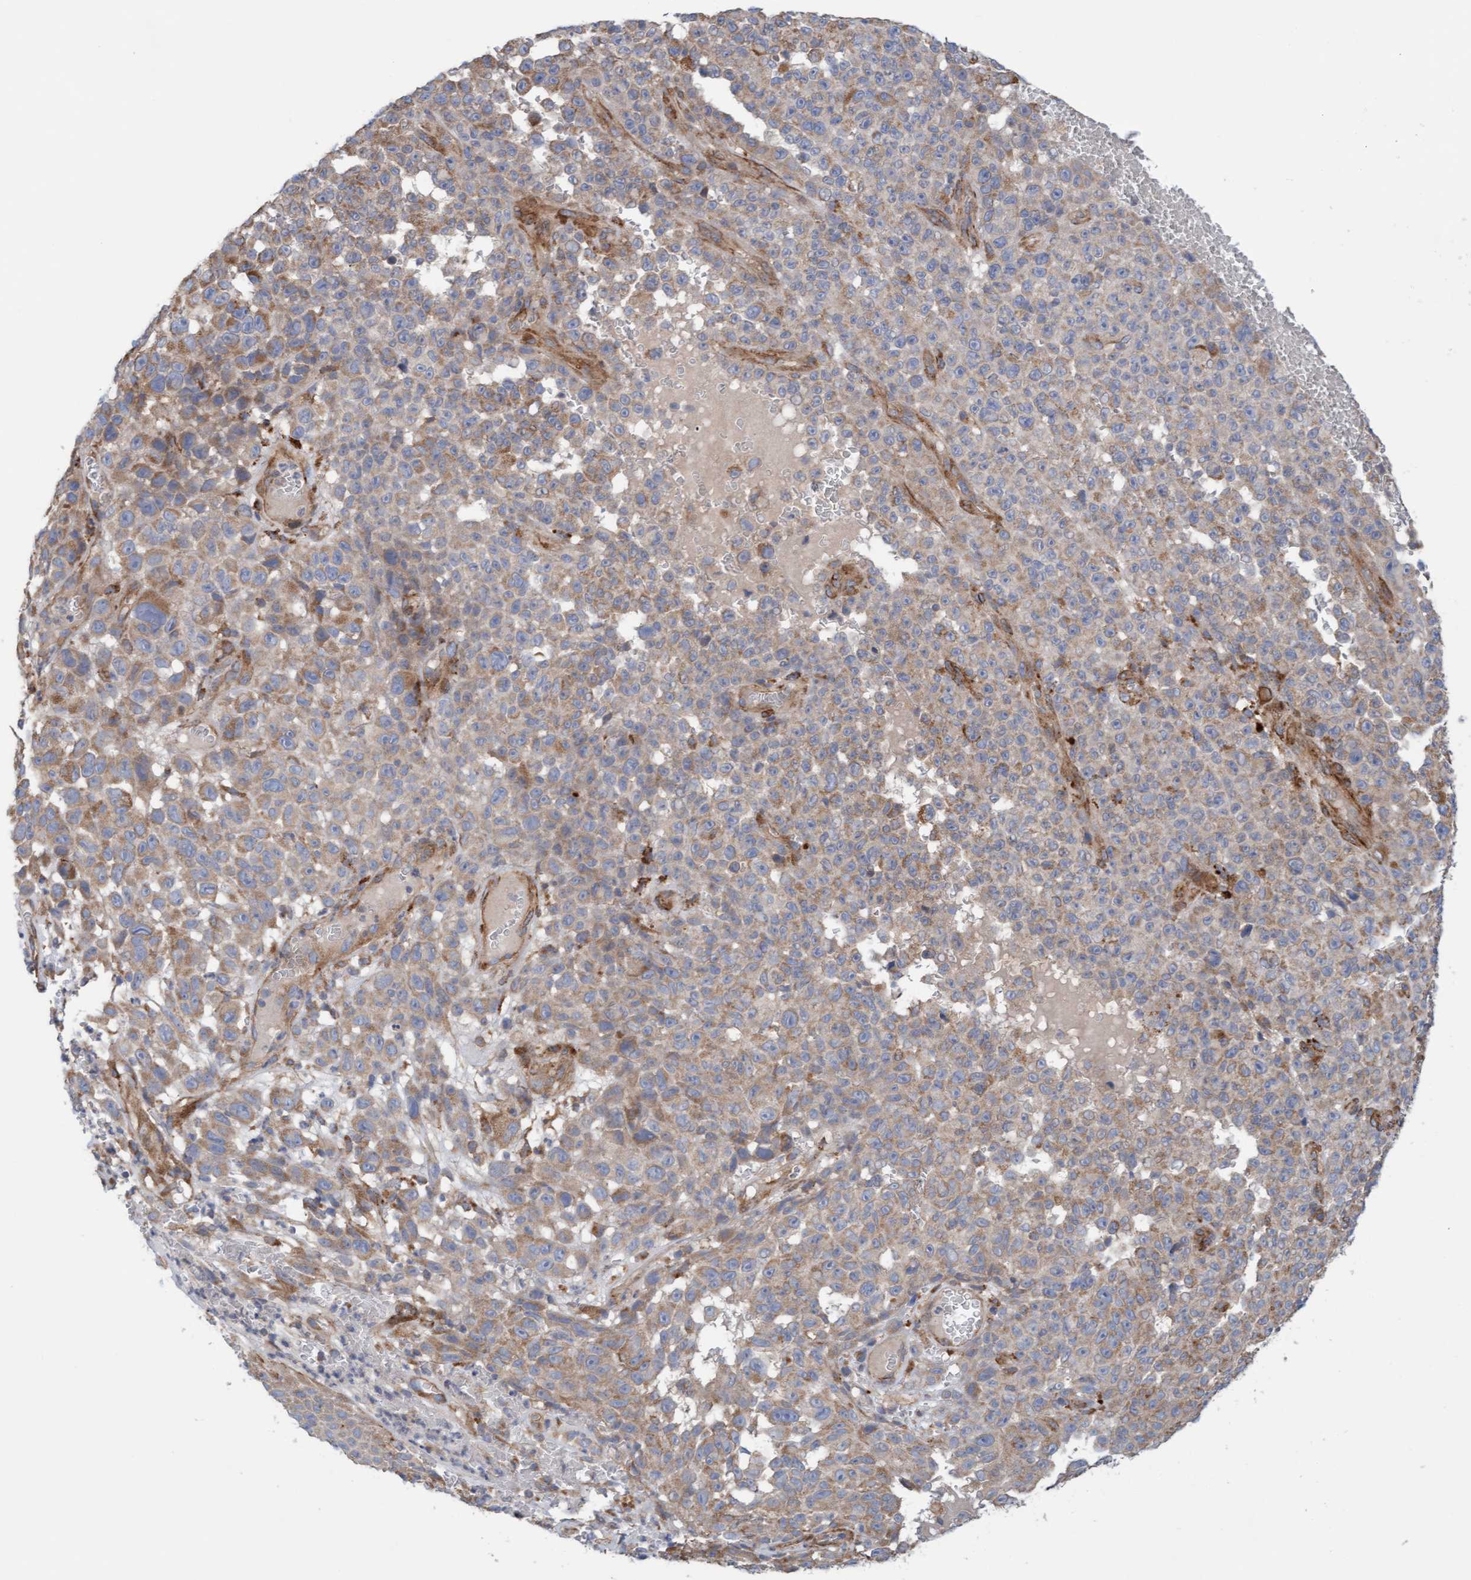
{"staining": {"intensity": "moderate", "quantity": "25%-75%", "location": "cytoplasmic/membranous"}, "tissue": "melanoma", "cell_type": "Tumor cells", "image_type": "cancer", "snomed": [{"axis": "morphology", "description": "Malignant melanoma, NOS"}, {"axis": "topography", "description": "Skin"}], "caption": "Immunohistochemistry (IHC) (DAB (3,3'-diaminobenzidine)) staining of melanoma demonstrates moderate cytoplasmic/membranous protein staining in approximately 25%-75% of tumor cells. Nuclei are stained in blue.", "gene": "CDK5RAP3", "patient": {"sex": "female", "age": 82}}